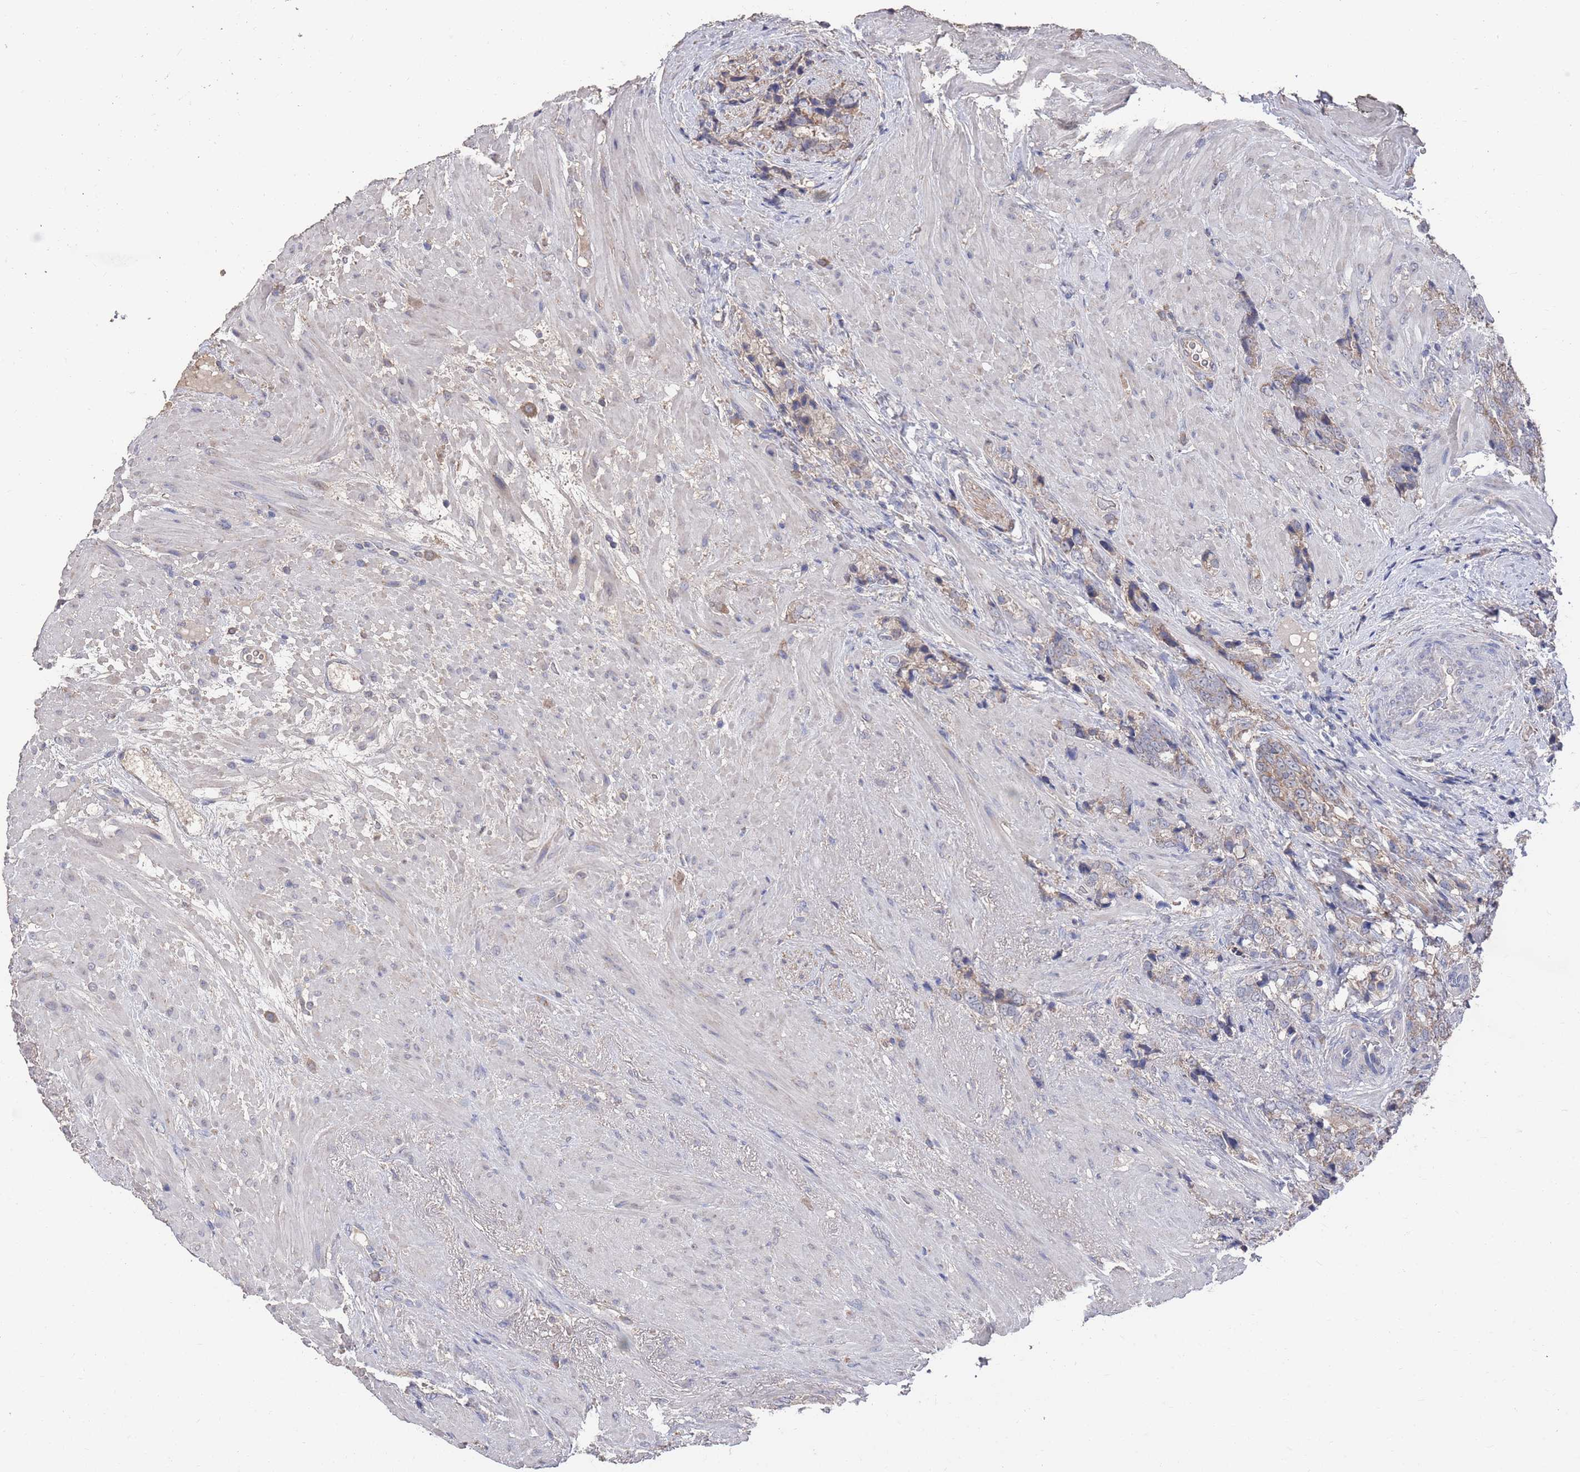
{"staining": {"intensity": "weak", "quantity": "<25%", "location": "cytoplasmic/membranous"}, "tissue": "prostate cancer", "cell_type": "Tumor cells", "image_type": "cancer", "snomed": [{"axis": "morphology", "description": "Adenocarcinoma, High grade"}, {"axis": "topography", "description": "Prostate"}], "caption": "This is a micrograph of immunohistochemistry (IHC) staining of prostate high-grade adenocarcinoma, which shows no expression in tumor cells.", "gene": "BTBD18", "patient": {"sex": "male", "age": 74}}